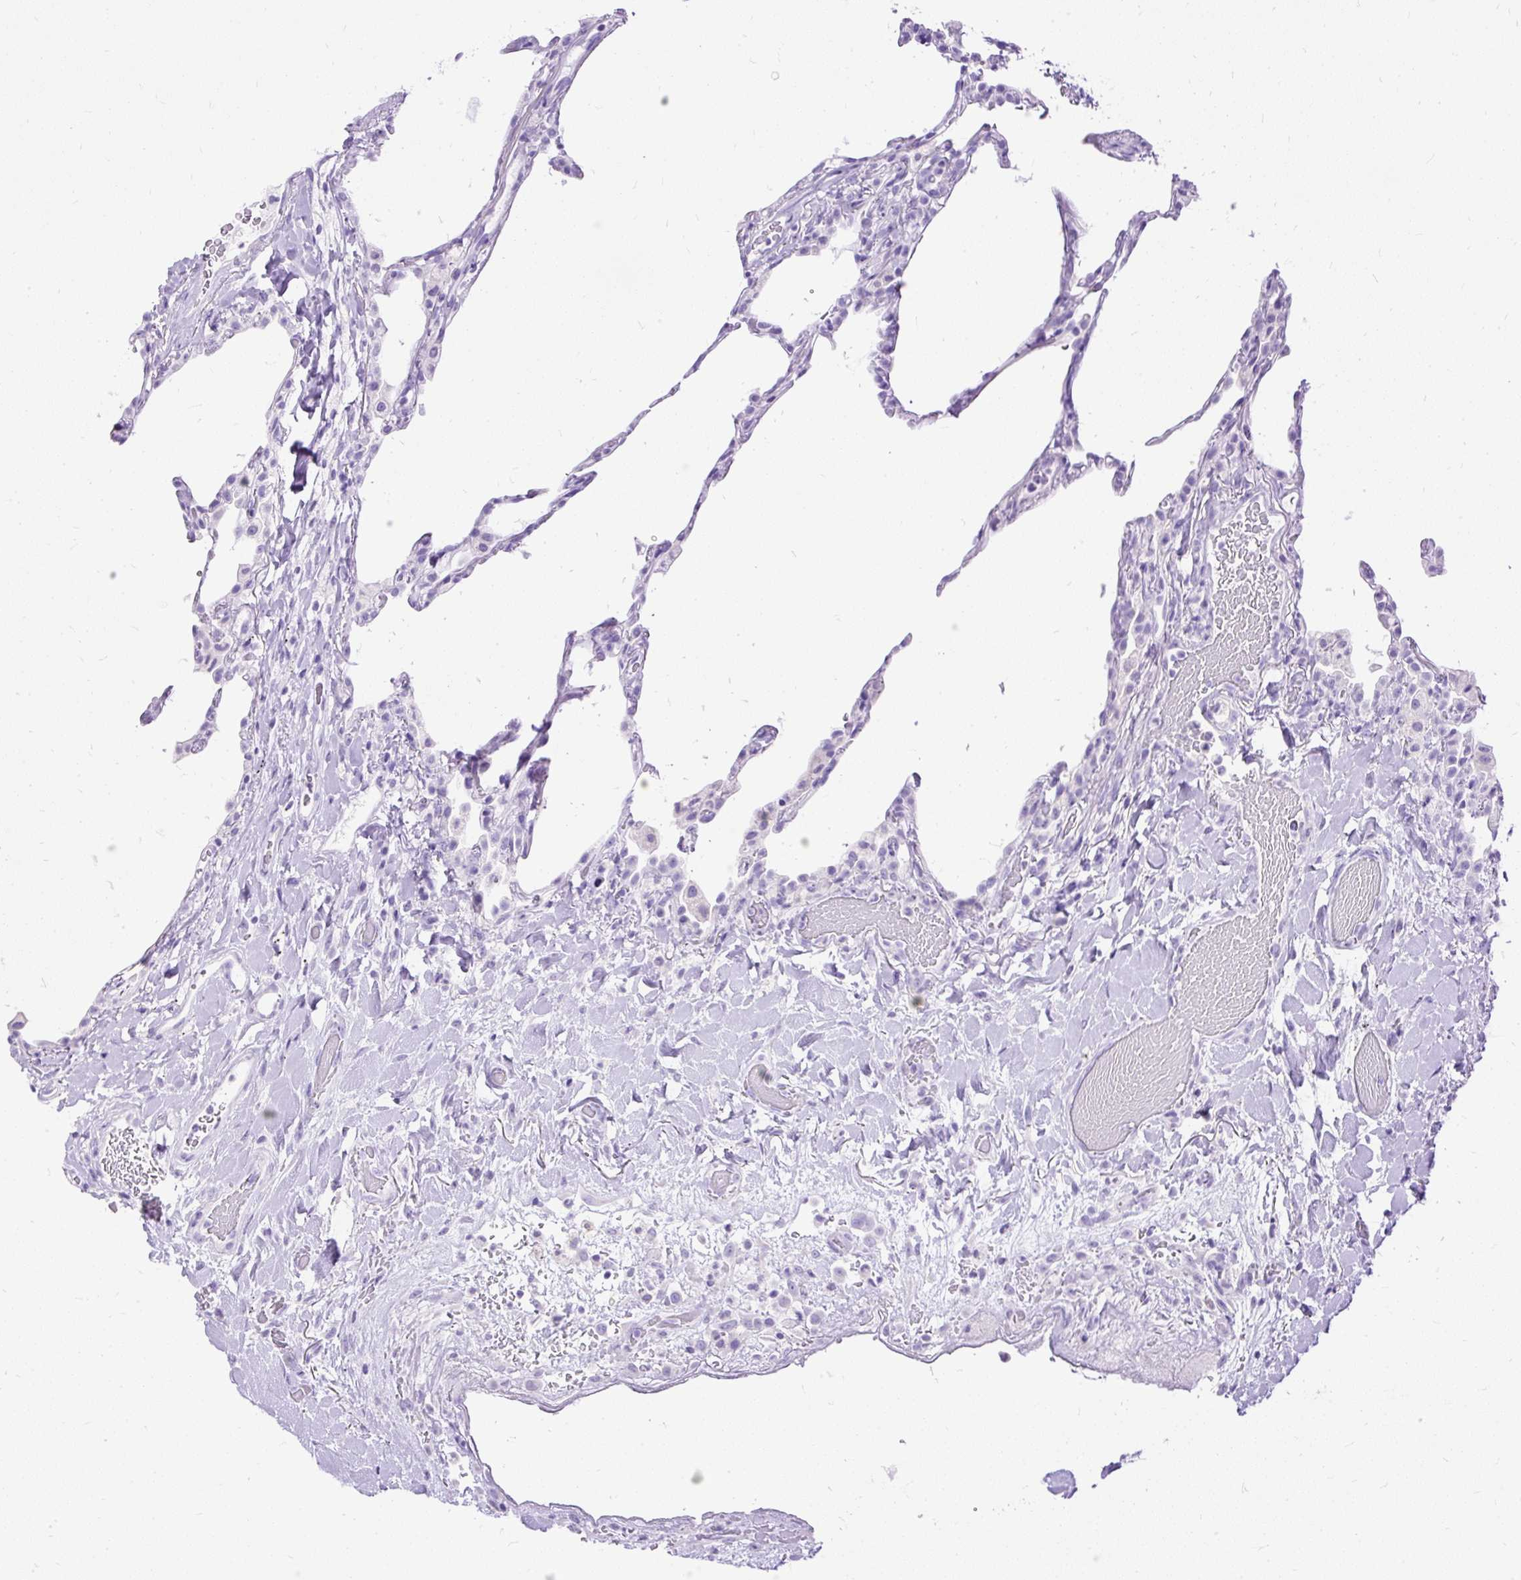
{"staining": {"intensity": "negative", "quantity": "none", "location": "none"}, "tissue": "lung", "cell_type": "Alveolar cells", "image_type": "normal", "snomed": [{"axis": "morphology", "description": "Normal tissue, NOS"}, {"axis": "topography", "description": "Lung"}], "caption": "IHC photomicrograph of normal lung stained for a protein (brown), which demonstrates no expression in alveolar cells. The staining is performed using DAB (3,3'-diaminobenzidine) brown chromogen with nuclei counter-stained in using hematoxylin.", "gene": "HEY1", "patient": {"sex": "female", "age": 57}}